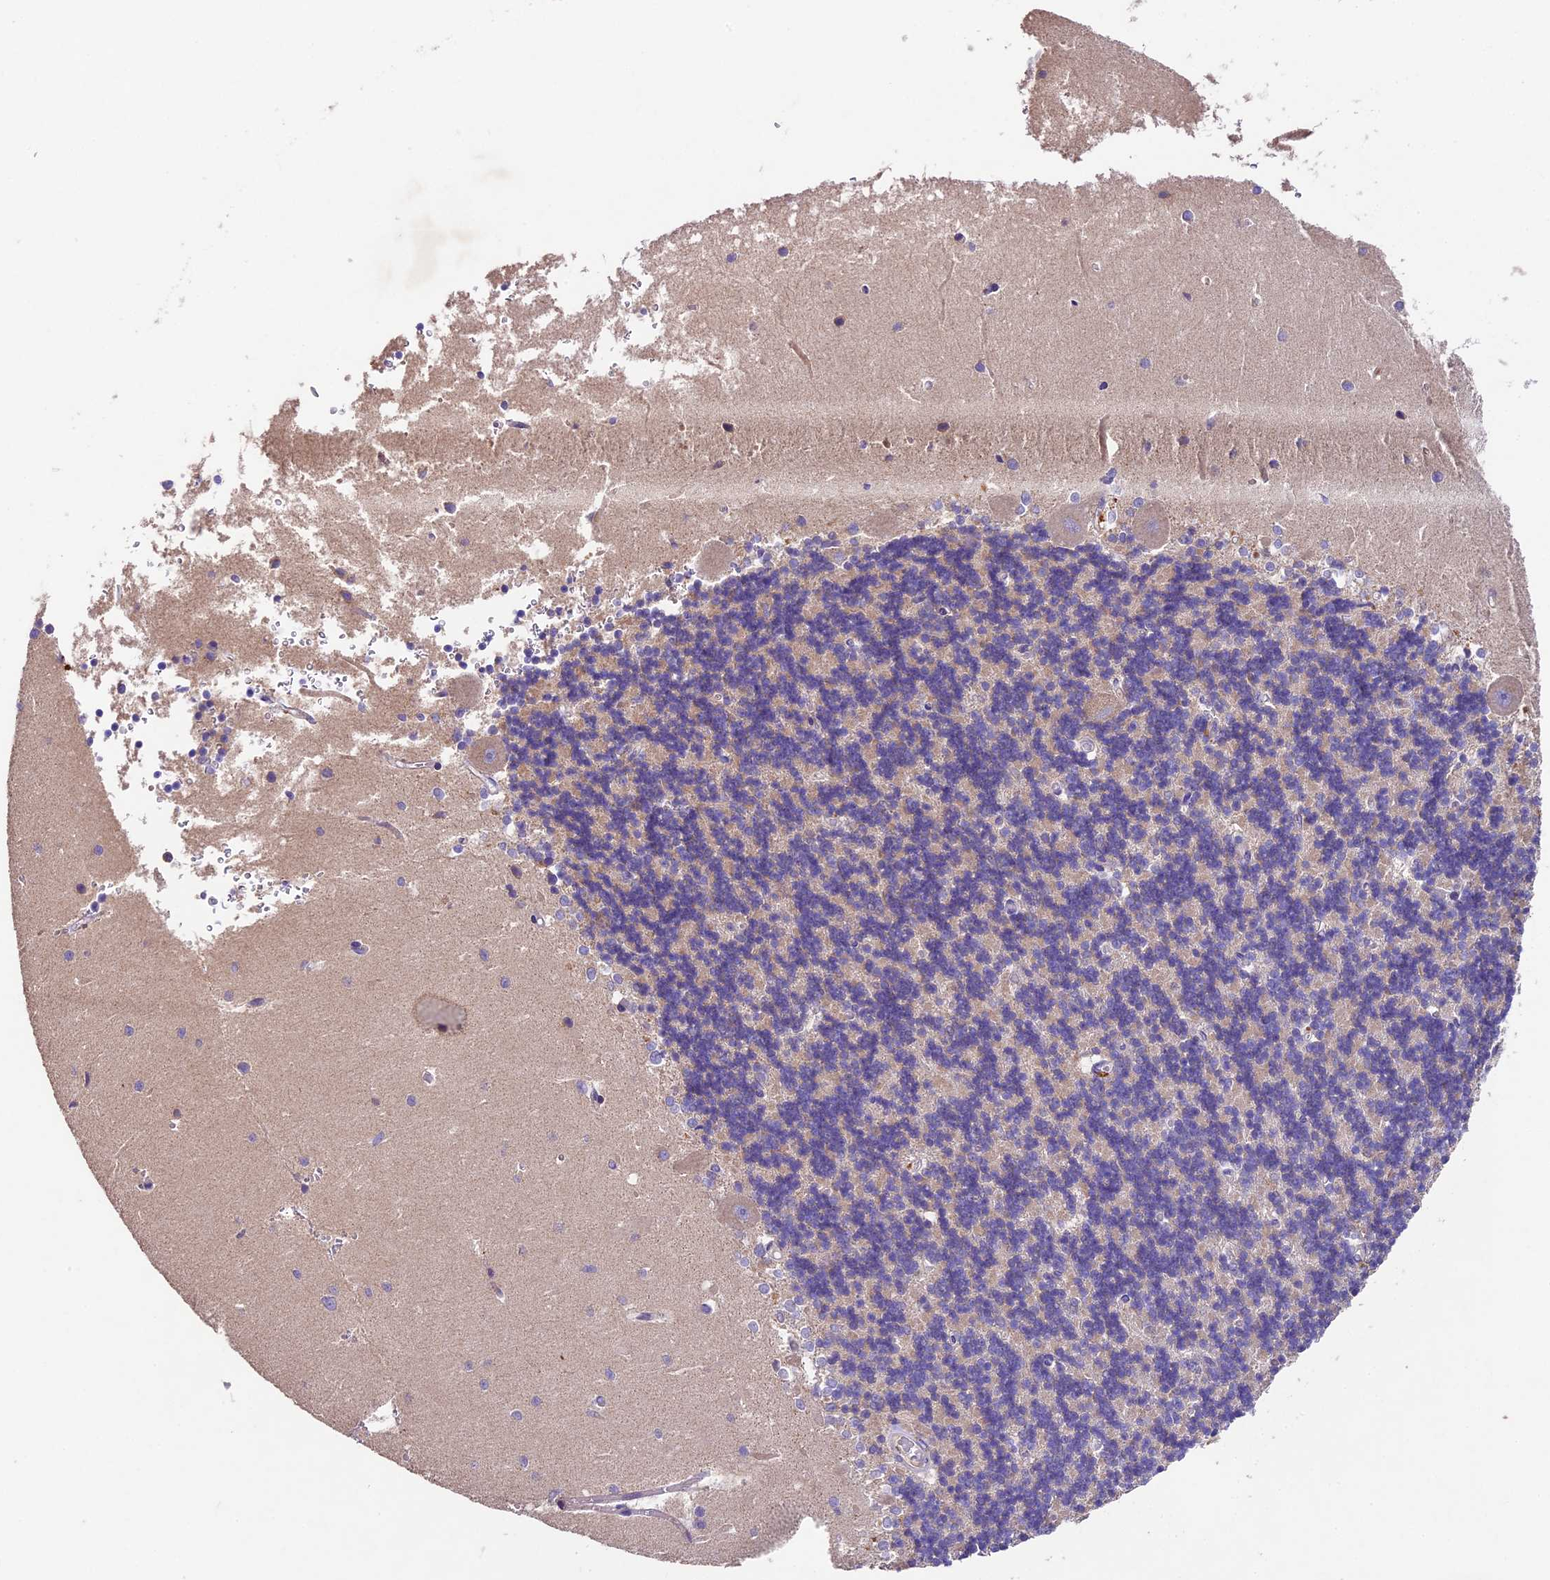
{"staining": {"intensity": "negative", "quantity": "none", "location": "none"}, "tissue": "cerebellum", "cell_type": "Cells in granular layer", "image_type": "normal", "snomed": [{"axis": "morphology", "description": "Normal tissue, NOS"}, {"axis": "topography", "description": "Cerebellum"}], "caption": "There is no significant positivity in cells in granular layer of cerebellum. (DAB IHC with hematoxylin counter stain).", "gene": "PMPCB", "patient": {"sex": "male", "age": 37}}